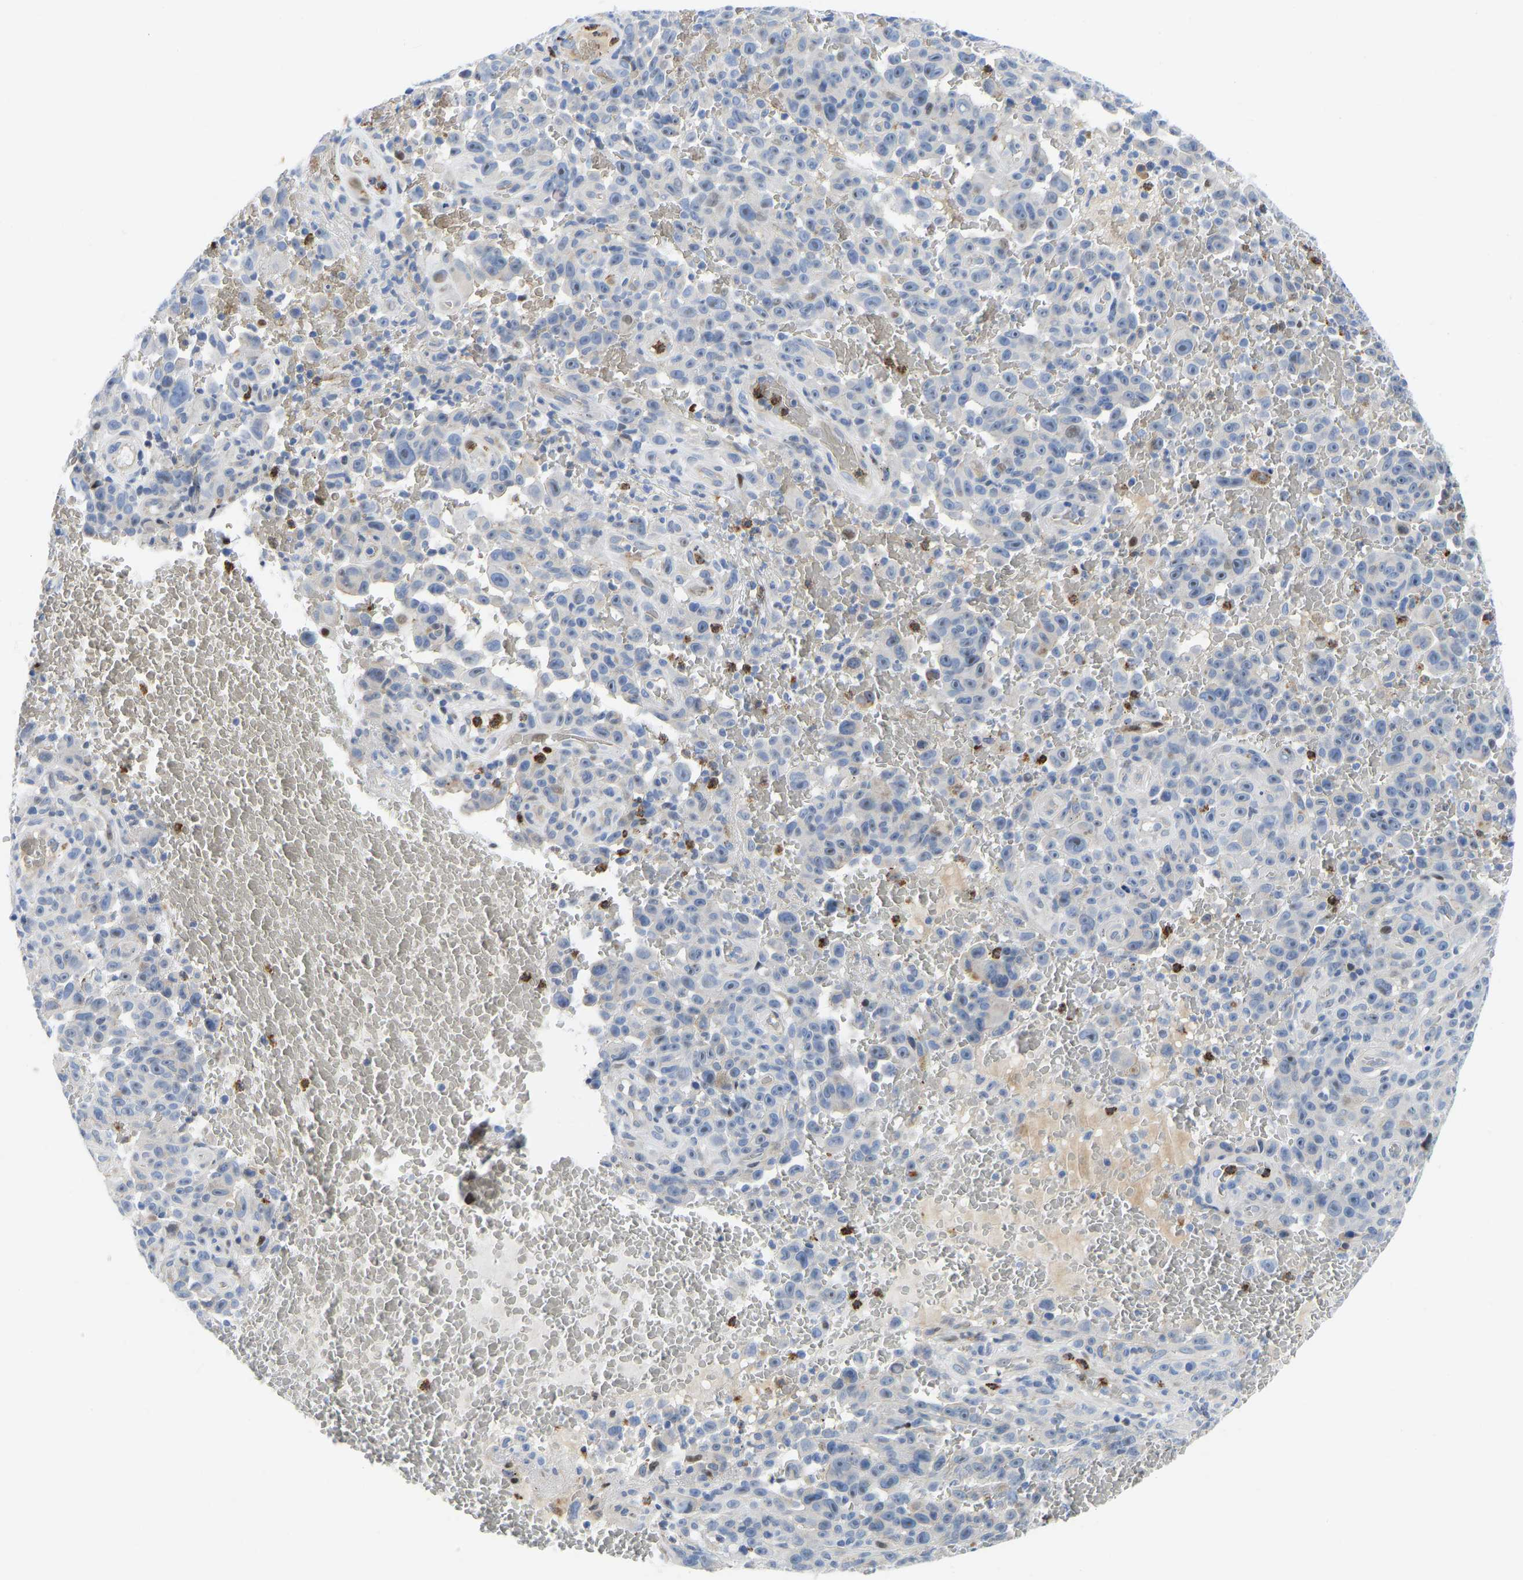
{"staining": {"intensity": "negative", "quantity": "none", "location": "none"}, "tissue": "melanoma", "cell_type": "Tumor cells", "image_type": "cancer", "snomed": [{"axis": "morphology", "description": "Malignant melanoma, NOS"}, {"axis": "topography", "description": "Skin"}], "caption": "Tumor cells show no significant protein expression in melanoma. (DAB immunohistochemistry (IHC) with hematoxylin counter stain).", "gene": "HDAC5", "patient": {"sex": "female", "age": 82}}